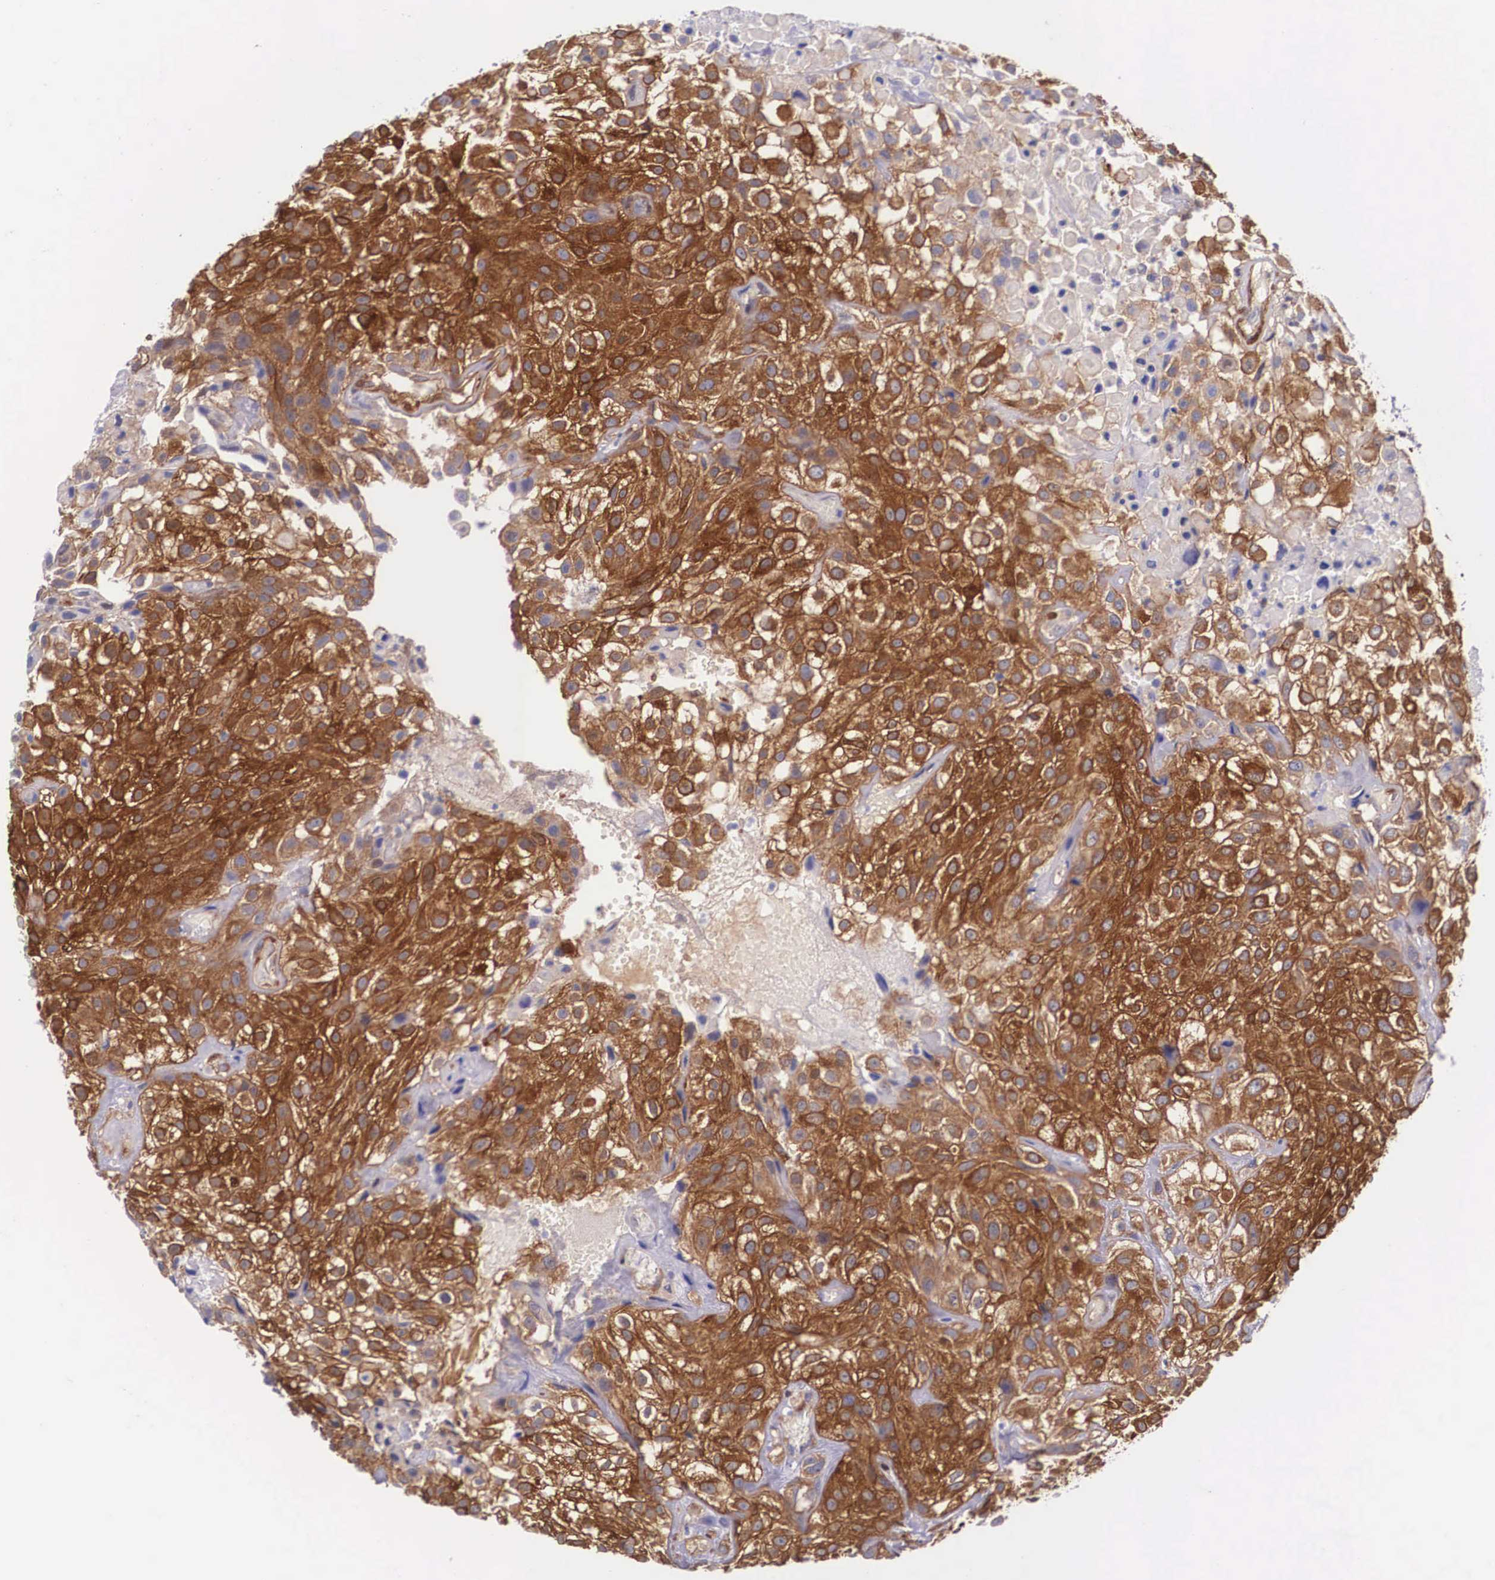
{"staining": {"intensity": "strong", "quantity": ">75%", "location": "cytoplasmic/membranous"}, "tissue": "urothelial cancer", "cell_type": "Tumor cells", "image_type": "cancer", "snomed": [{"axis": "morphology", "description": "Urothelial carcinoma, High grade"}, {"axis": "topography", "description": "Urinary bladder"}], "caption": "Protein analysis of high-grade urothelial carcinoma tissue reveals strong cytoplasmic/membranous expression in about >75% of tumor cells. Ihc stains the protein of interest in brown and the nuclei are stained blue.", "gene": "BCAR1", "patient": {"sex": "male", "age": 56}}